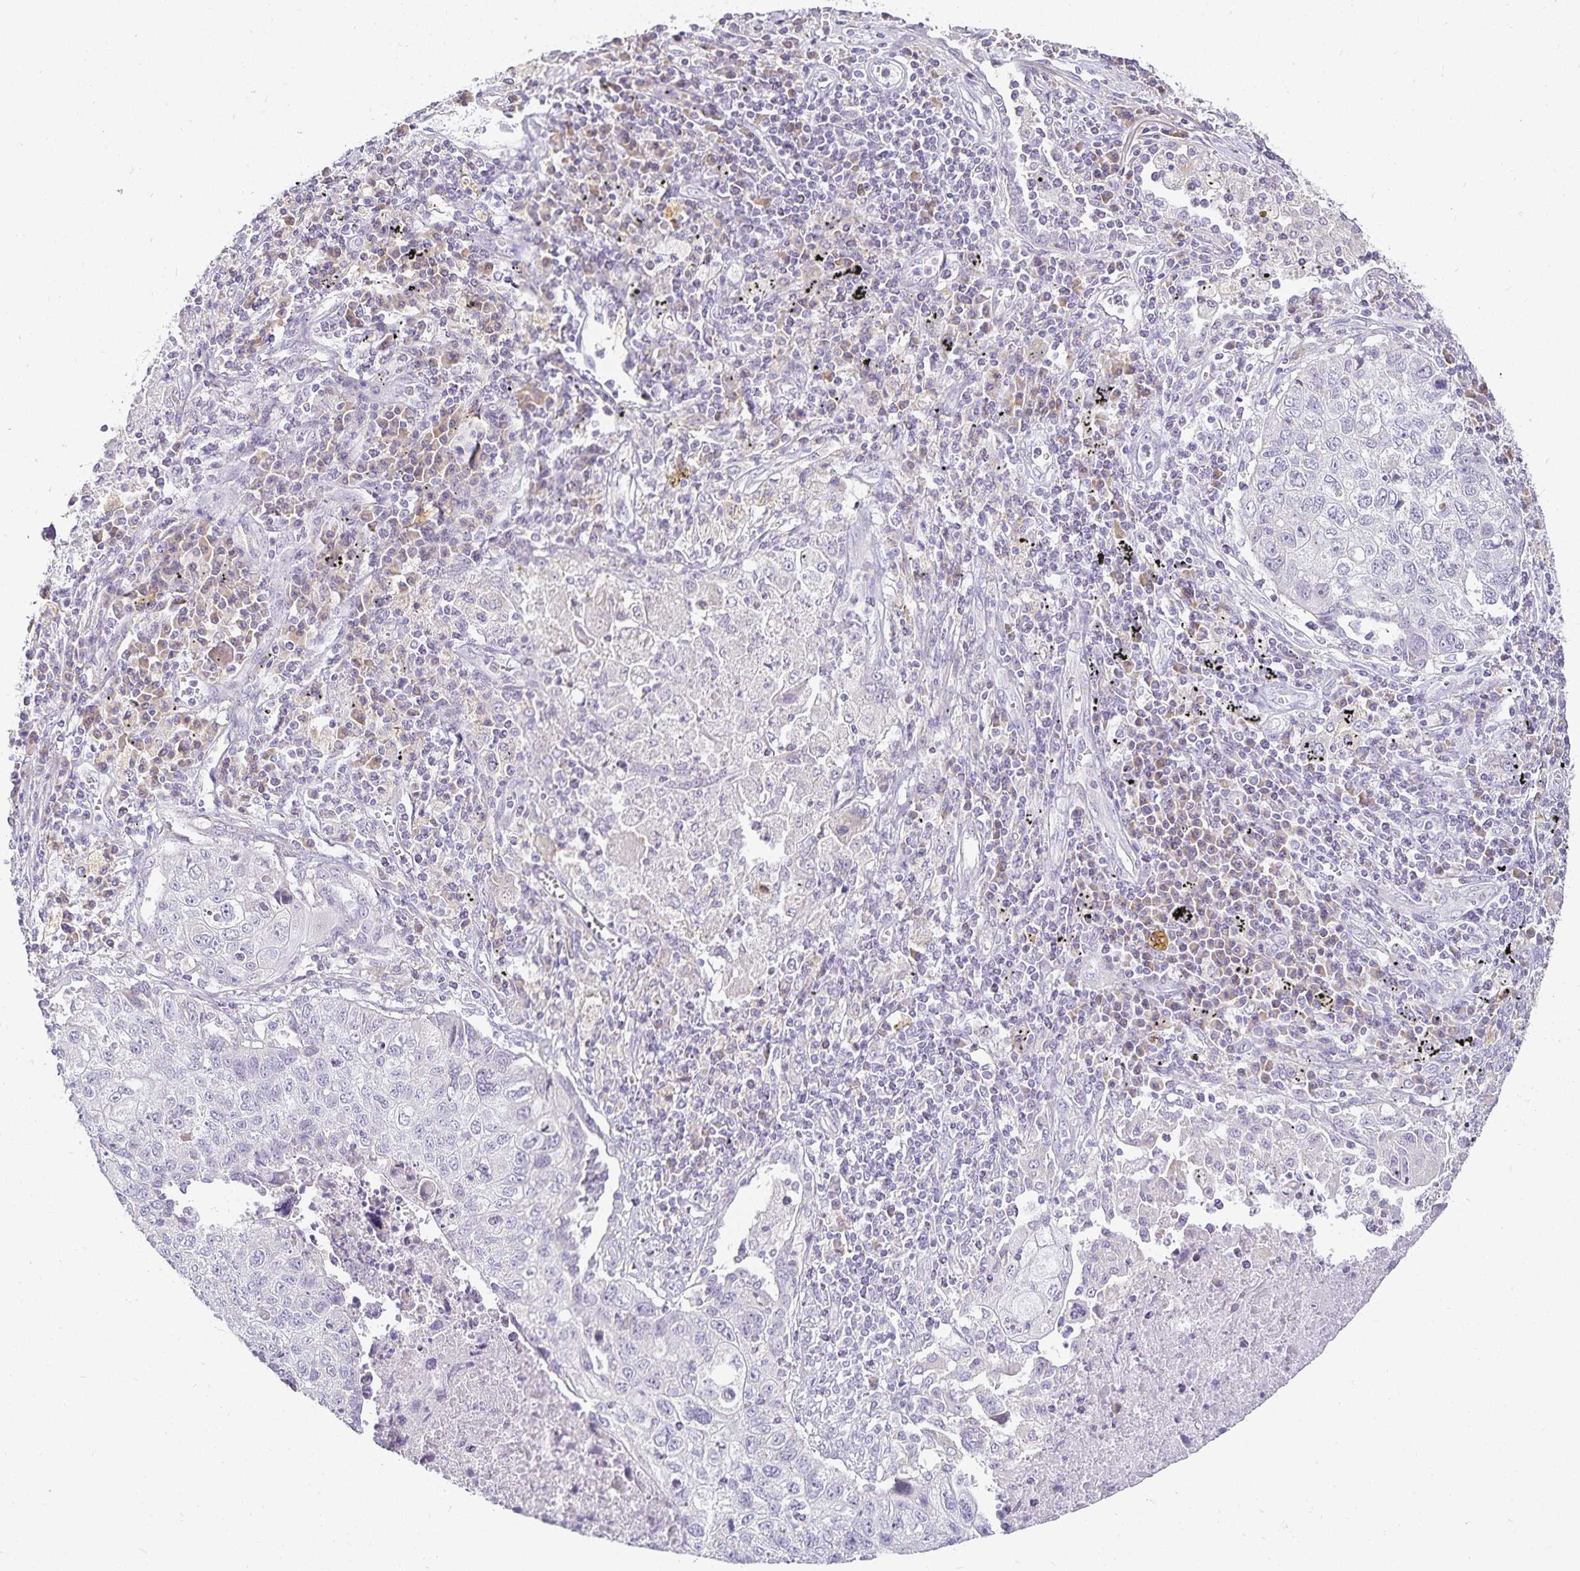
{"staining": {"intensity": "negative", "quantity": "none", "location": "none"}, "tissue": "lung cancer", "cell_type": "Tumor cells", "image_type": "cancer", "snomed": [{"axis": "morphology", "description": "Normal morphology"}, {"axis": "morphology", "description": "Aneuploidy"}, {"axis": "morphology", "description": "Squamous cell carcinoma, NOS"}, {"axis": "topography", "description": "Lymph node"}, {"axis": "topography", "description": "Lung"}], "caption": "Histopathology image shows no significant protein expression in tumor cells of lung cancer.", "gene": "GP2", "patient": {"sex": "female", "age": 76}}